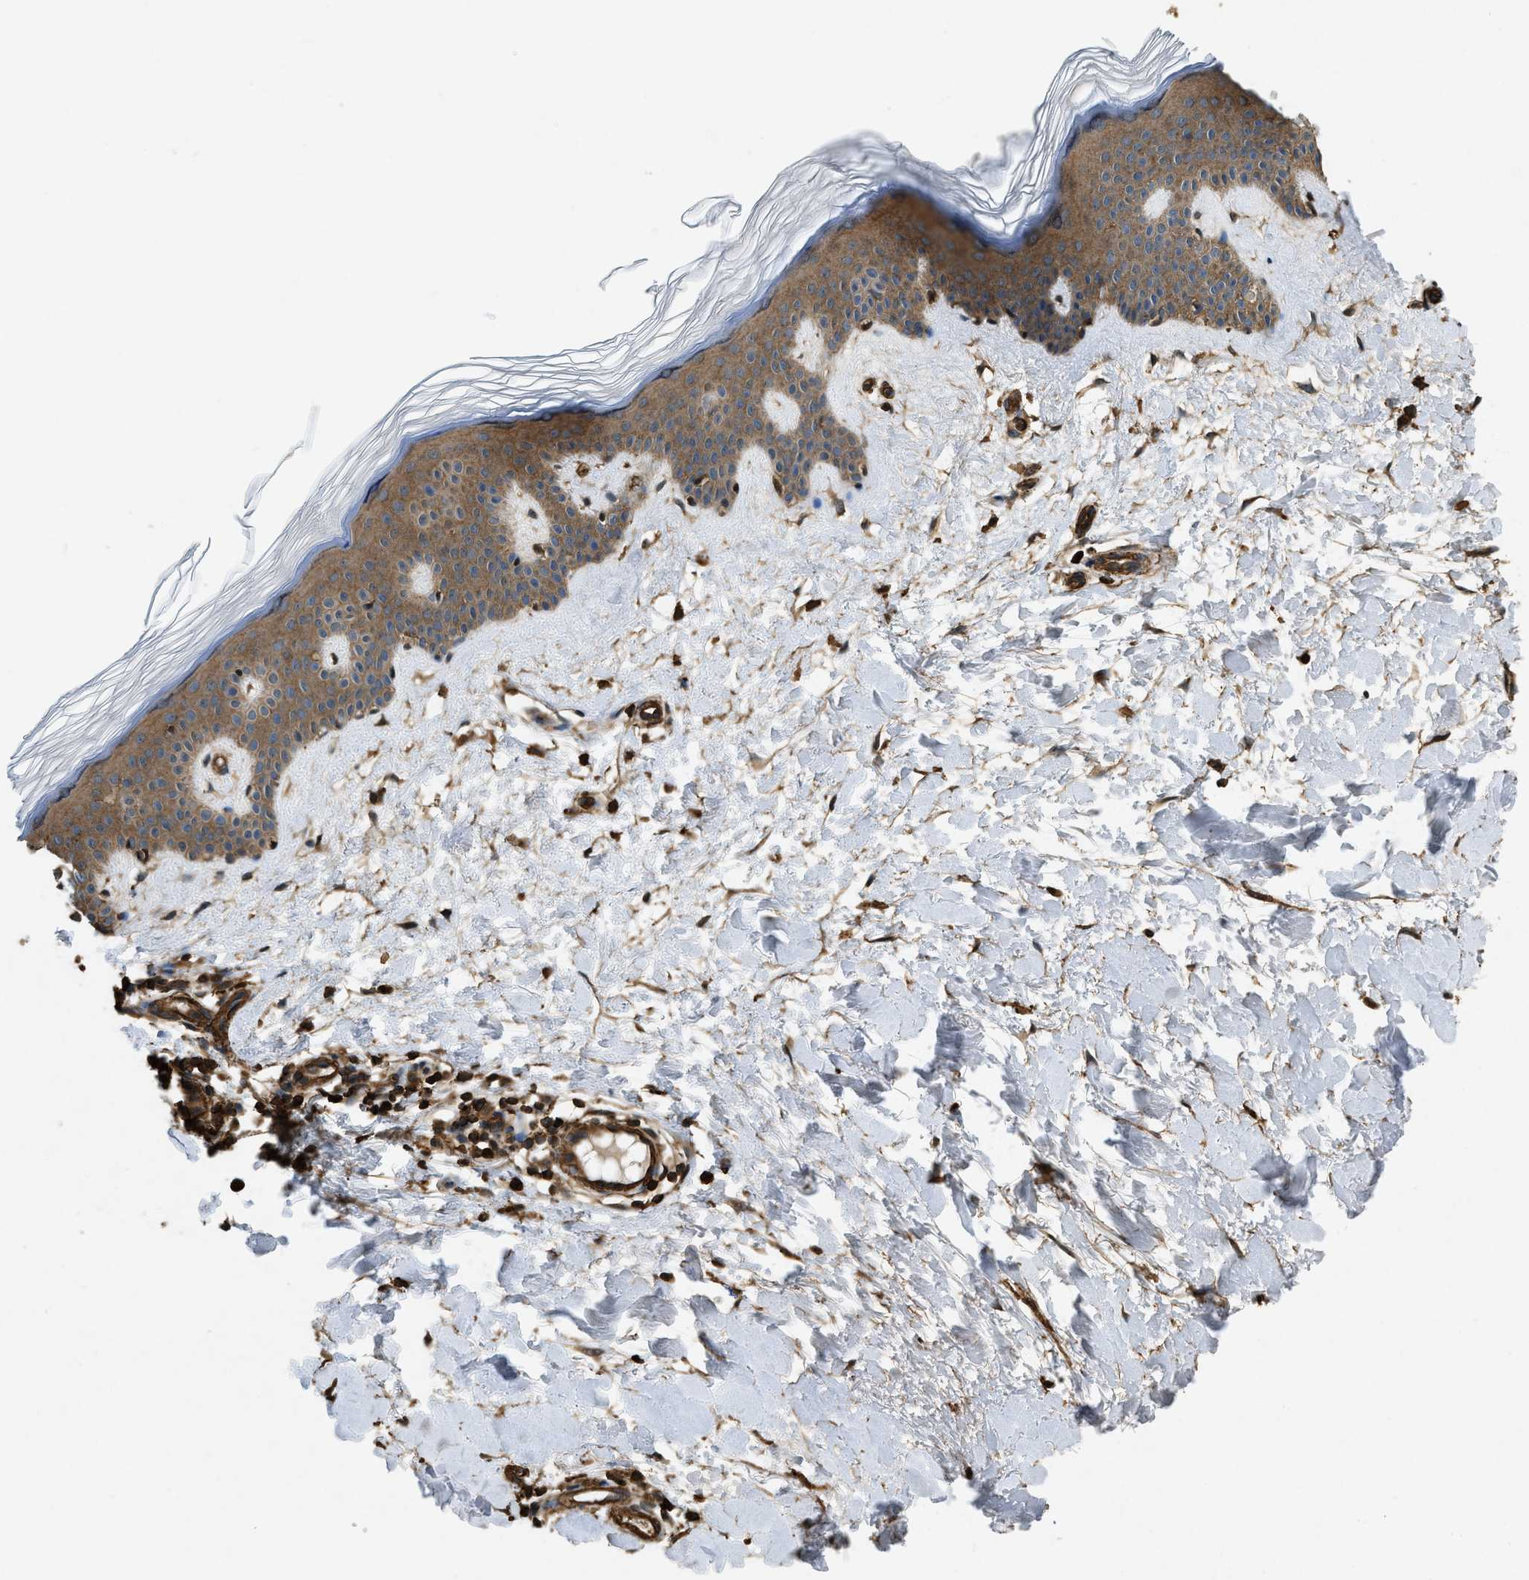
{"staining": {"intensity": "strong", "quantity": ">75%", "location": "cytoplasmic/membranous"}, "tissue": "skin", "cell_type": "Fibroblasts", "image_type": "normal", "snomed": [{"axis": "morphology", "description": "Normal tissue, NOS"}, {"axis": "morphology", "description": "Malignant melanoma, Metastatic site"}, {"axis": "topography", "description": "Skin"}], "caption": "Immunohistochemical staining of unremarkable skin demonstrates high levels of strong cytoplasmic/membranous positivity in approximately >75% of fibroblasts.", "gene": "YARS1", "patient": {"sex": "male", "age": 41}}